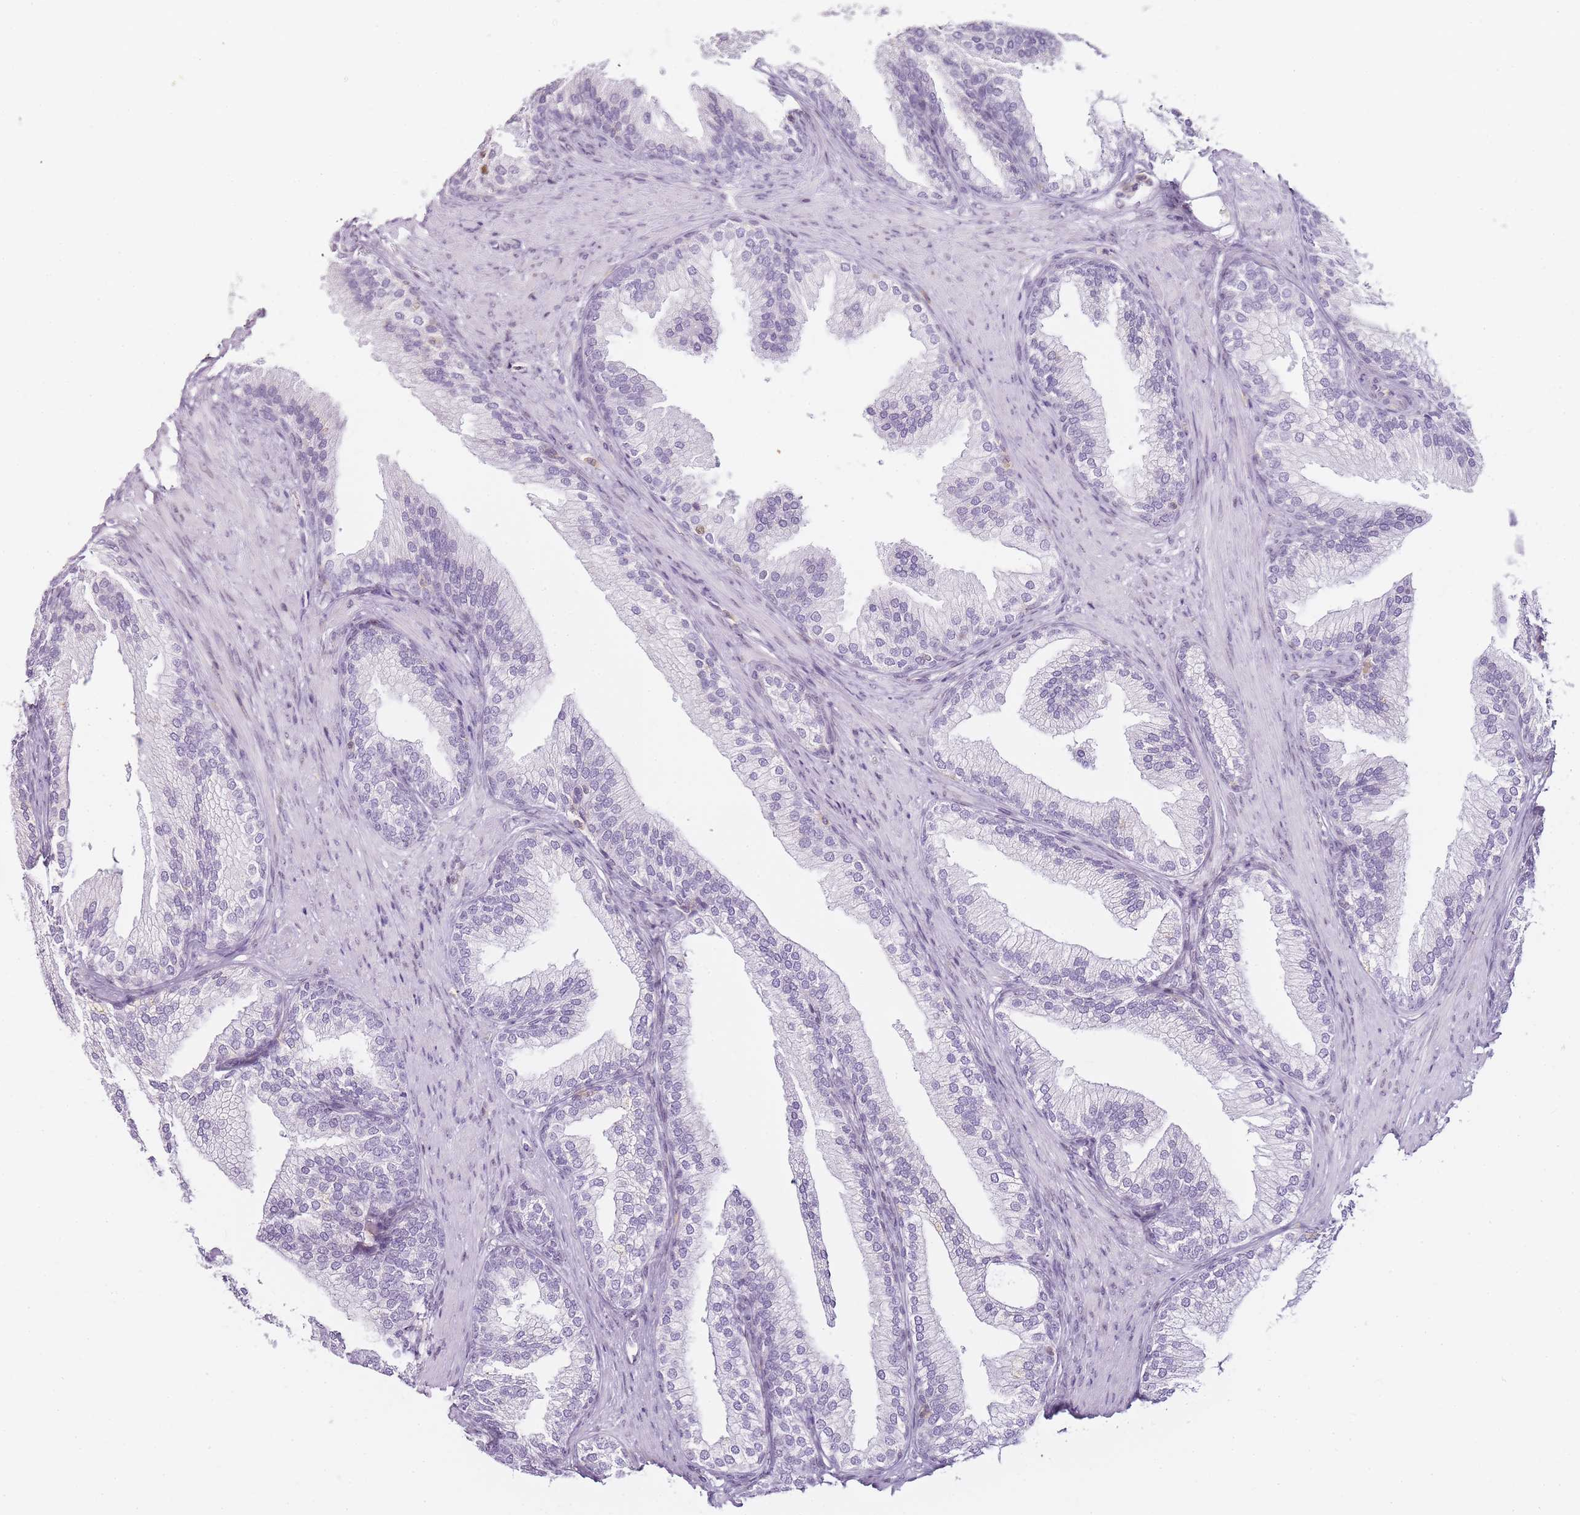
{"staining": {"intensity": "negative", "quantity": "none", "location": "none"}, "tissue": "prostate", "cell_type": "Glandular cells", "image_type": "normal", "snomed": [{"axis": "morphology", "description": "Normal tissue, NOS"}, {"axis": "topography", "description": "Prostate"}], "caption": "The histopathology image exhibits no significant expression in glandular cells of prostate.", "gene": "JAKMIP1", "patient": {"sex": "male", "age": 76}}